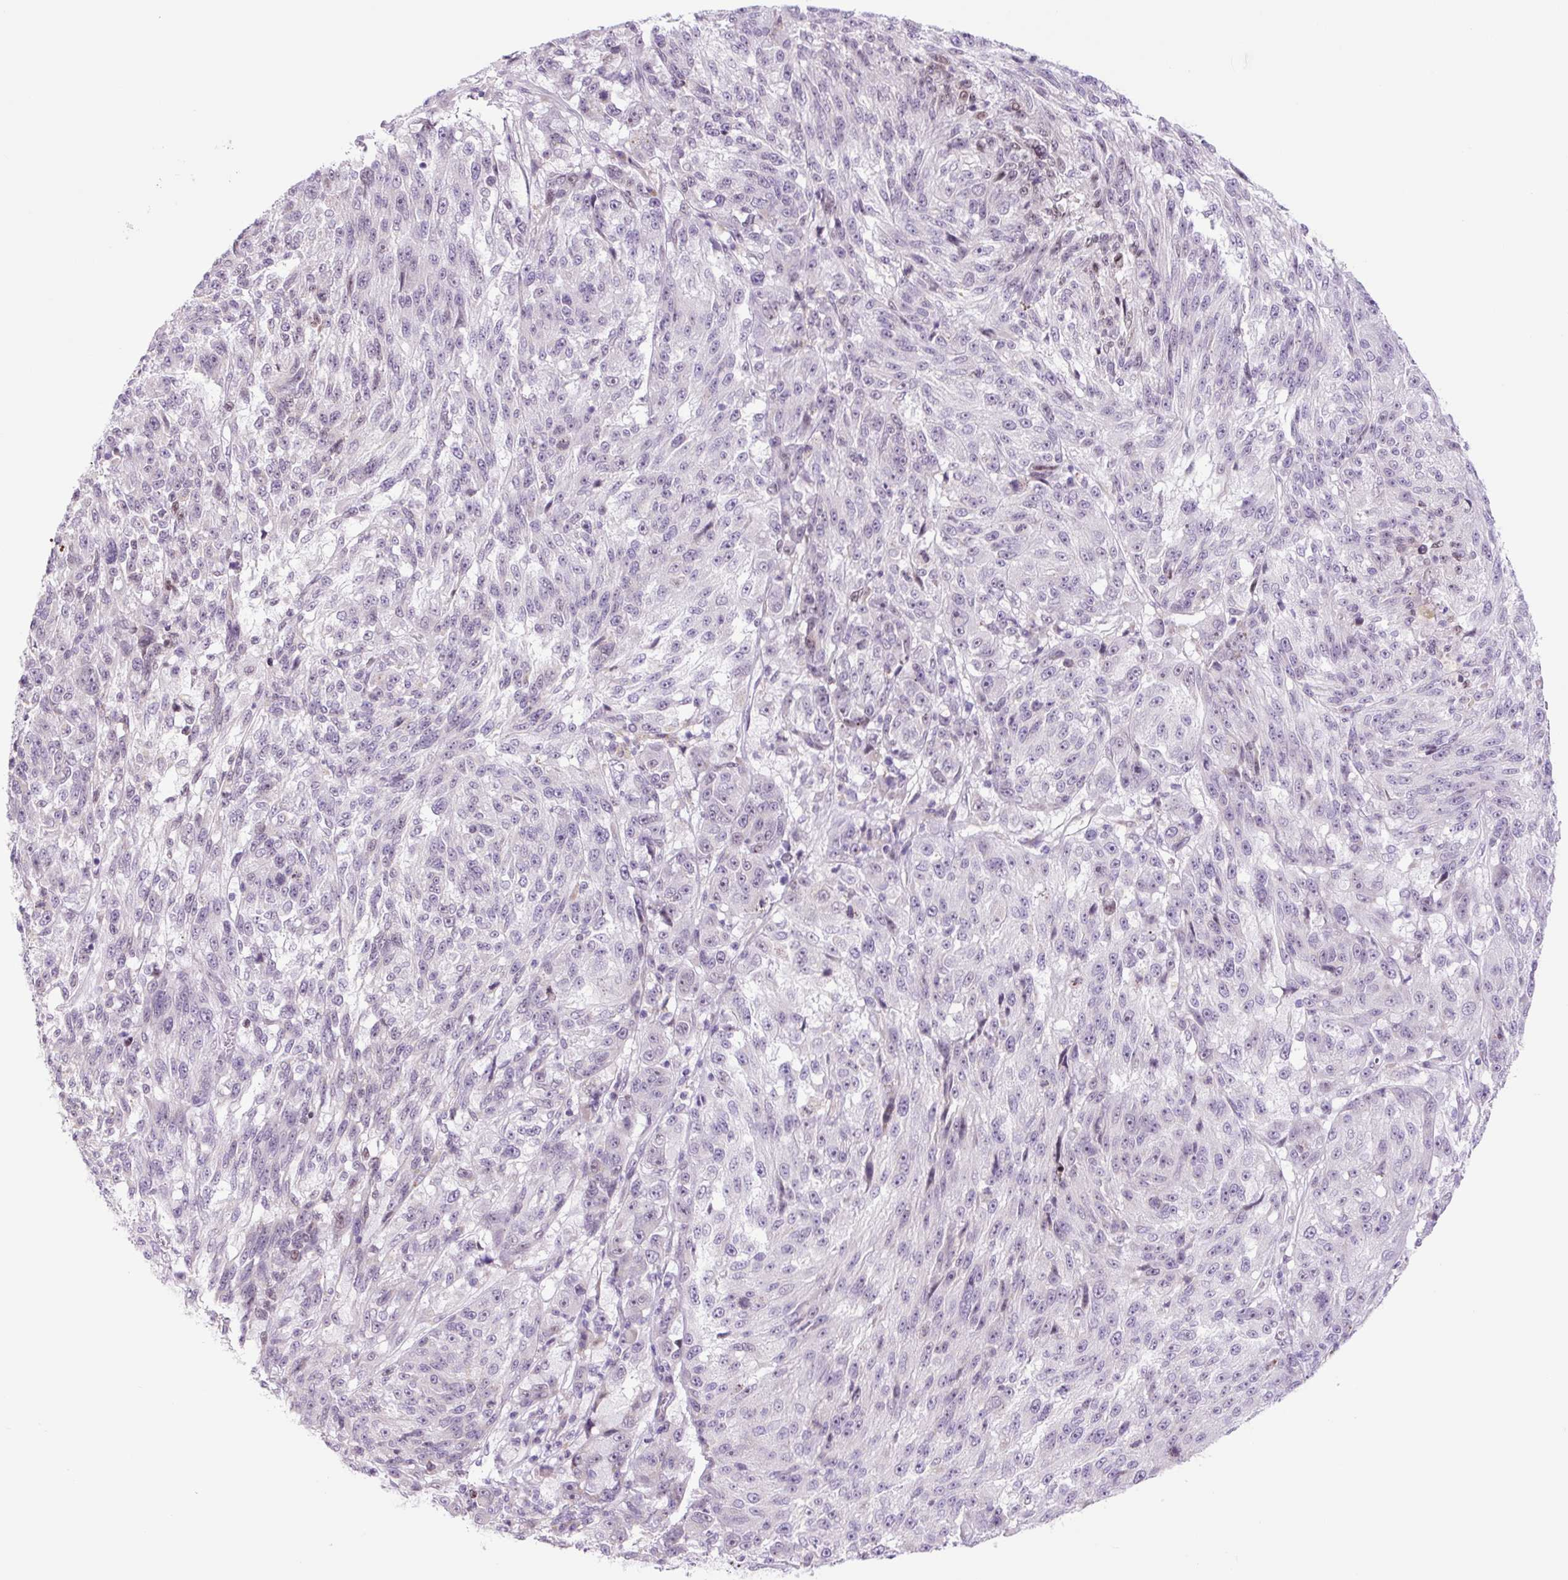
{"staining": {"intensity": "negative", "quantity": "none", "location": "none"}, "tissue": "melanoma", "cell_type": "Tumor cells", "image_type": "cancer", "snomed": [{"axis": "morphology", "description": "Malignant melanoma, NOS"}, {"axis": "topography", "description": "Skin"}], "caption": "Photomicrograph shows no significant protein expression in tumor cells of malignant melanoma.", "gene": "RRS1", "patient": {"sex": "male", "age": 53}}